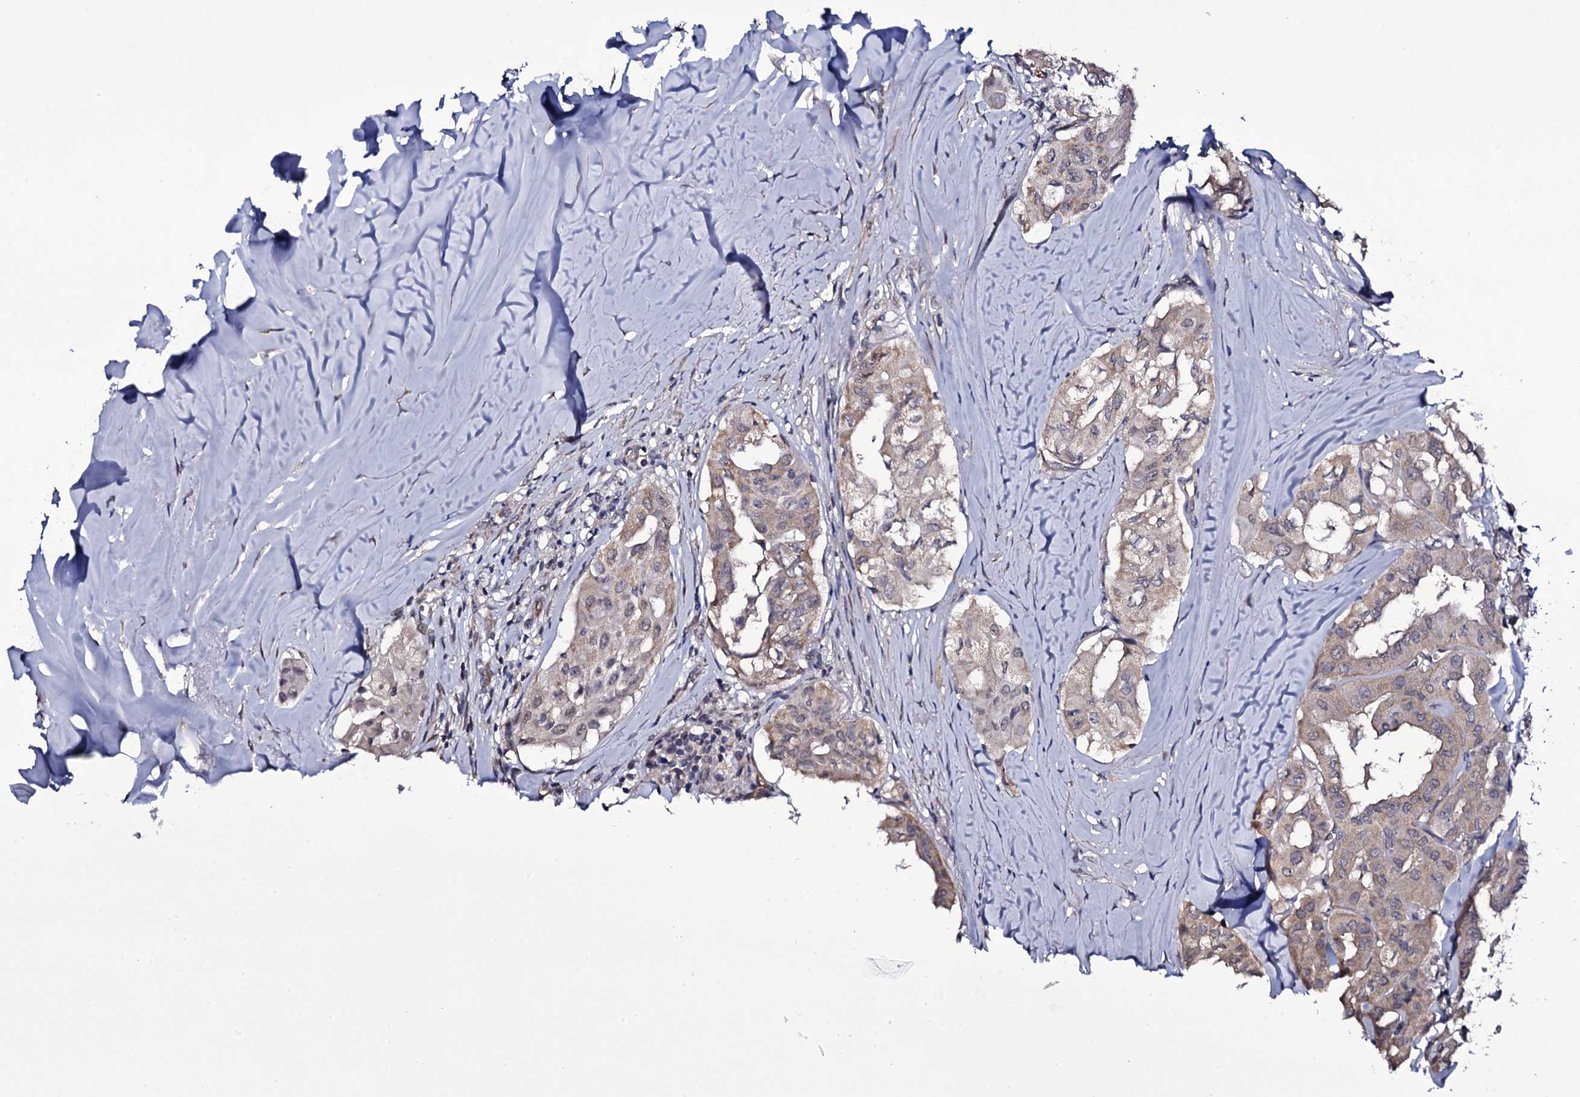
{"staining": {"intensity": "weak", "quantity": "25%-75%", "location": "cytoplasmic/membranous"}, "tissue": "thyroid cancer", "cell_type": "Tumor cells", "image_type": "cancer", "snomed": [{"axis": "morphology", "description": "Papillary adenocarcinoma, NOS"}, {"axis": "topography", "description": "Thyroid gland"}], "caption": "Protein analysis of thyroid cancer (papillary adenocarcinoma) tissue displays weak cytoplasmic/membranous positivity in approximately 25%-75% of tumor cells. (DAB (3,3'-diaminobenzidine) = brown stain, brightfield microscopy at high magnification).", "gene": "GAREM1", "patient": {"sex": "female", "age": 59}}